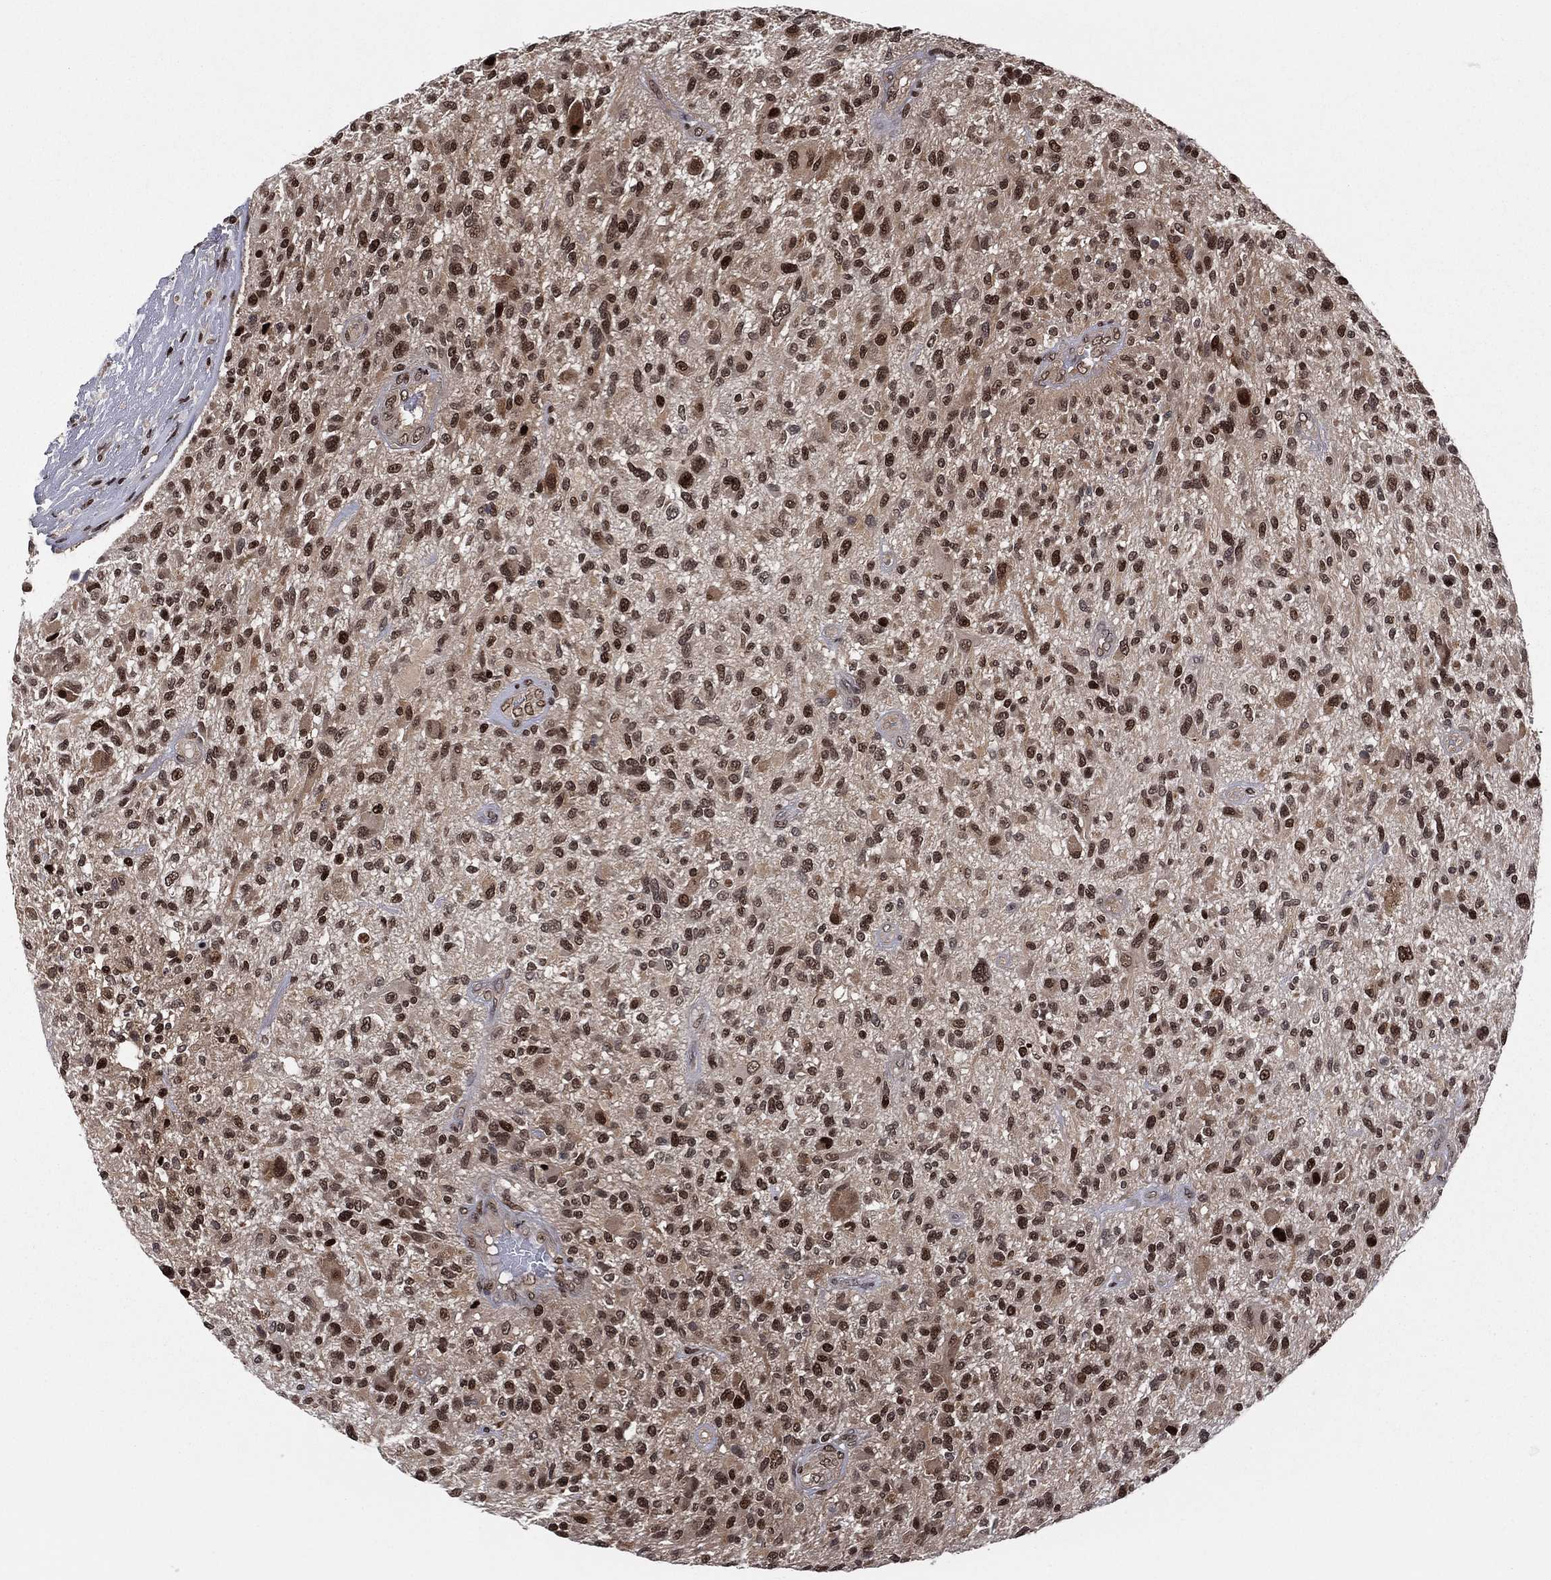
{"staining": {"intensity": "strong", "quantity": ">75%", "location": "nuclear"}, "tissue": "glioma", "cell_type": "Tumor cells", "image_type": "cancer", "snomed": [{"axis": "morphology", "description": "Glioma, malignant, High grade"}, {"axis": "topography", "description": "Brain"}], "caption": "Tumor cells reveal high levels of strong nuclear expression in approximately >75% of cells in glioma.", "gene": "PSMA1", "patient": {"sex": "male", "age": 47}}